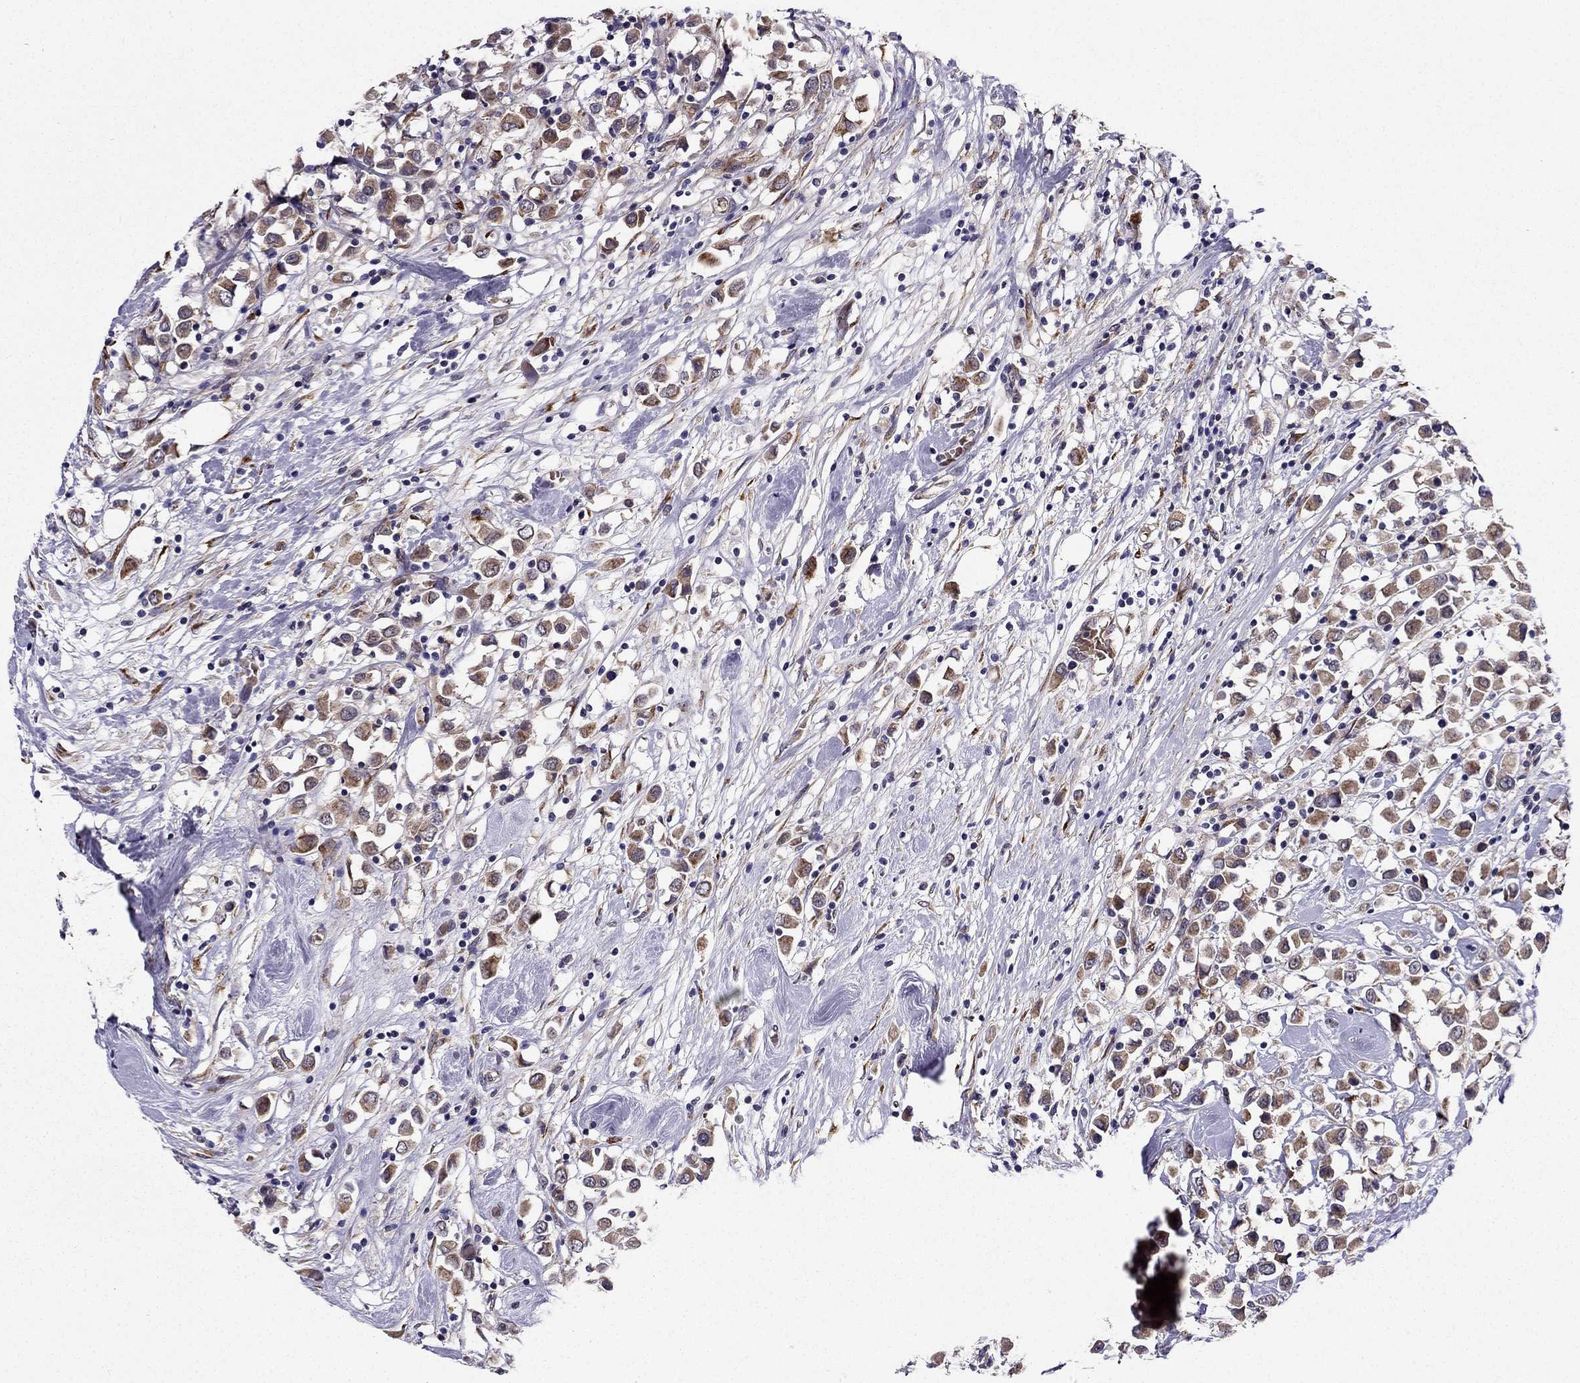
{"staining": {"intensity": "weak", "quantity": ">75%", "location": "cytoplasmic/membranous"}, "tissue": "breast cancer", "cell_type": "Tumor cells", "image_type": "cancer", "snomed": [{"axis": "morphology", "description": "Duct carcinoma"}, {"axis": "topography", "description": "Breast"}], "caption": "This micrograph demonstrates breast infiltrating ductal carcinoma stained with IHC to label a protein in brown. The cytoplasmic/membranous of tumor cells show weak positivity for the protein. Nuclei are counter-stained blue.", "gene": "ARHGEF28", "patient": {"sex": "female", "age": 61}}